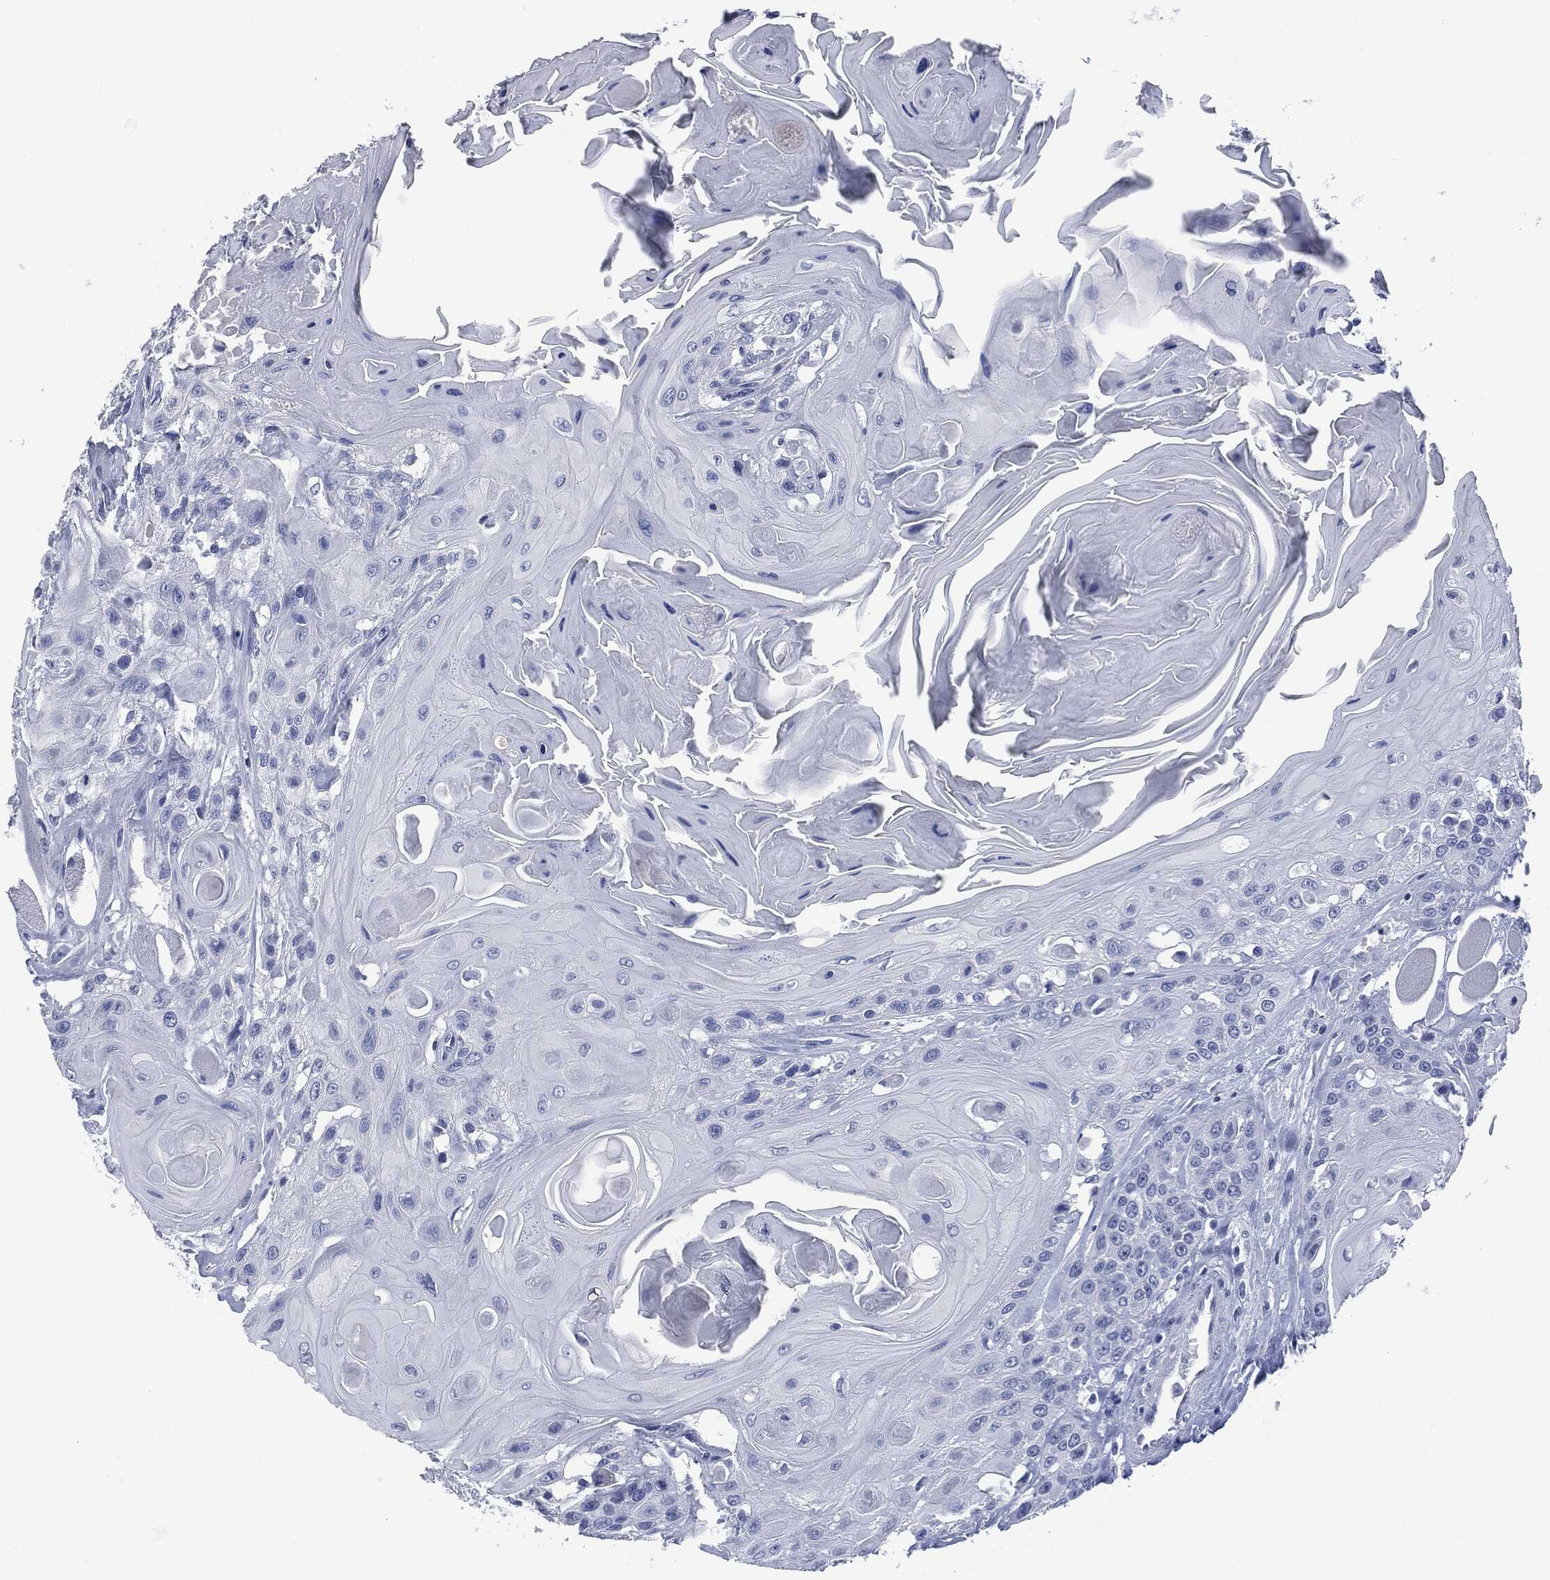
{"staining": {"intensity": "negative", "quantity": "none", "location": "none"}, "tissue": "head and neck cancer", "cell_type": "Tumor cells", "image_type": "cancer", "snomed": [{"axis": "morphology", "description": "Squamous cell carcinoma, NOS"}, {"axis": "topography", "description": "Head-Neck"}], "caption": "Head and neck squamous cell carcinoma stained for a protein using immunohistochemistry displays no staining tumor cells.", "gene": "MUC16", "patient": {"sex": "female", "age": 59}}